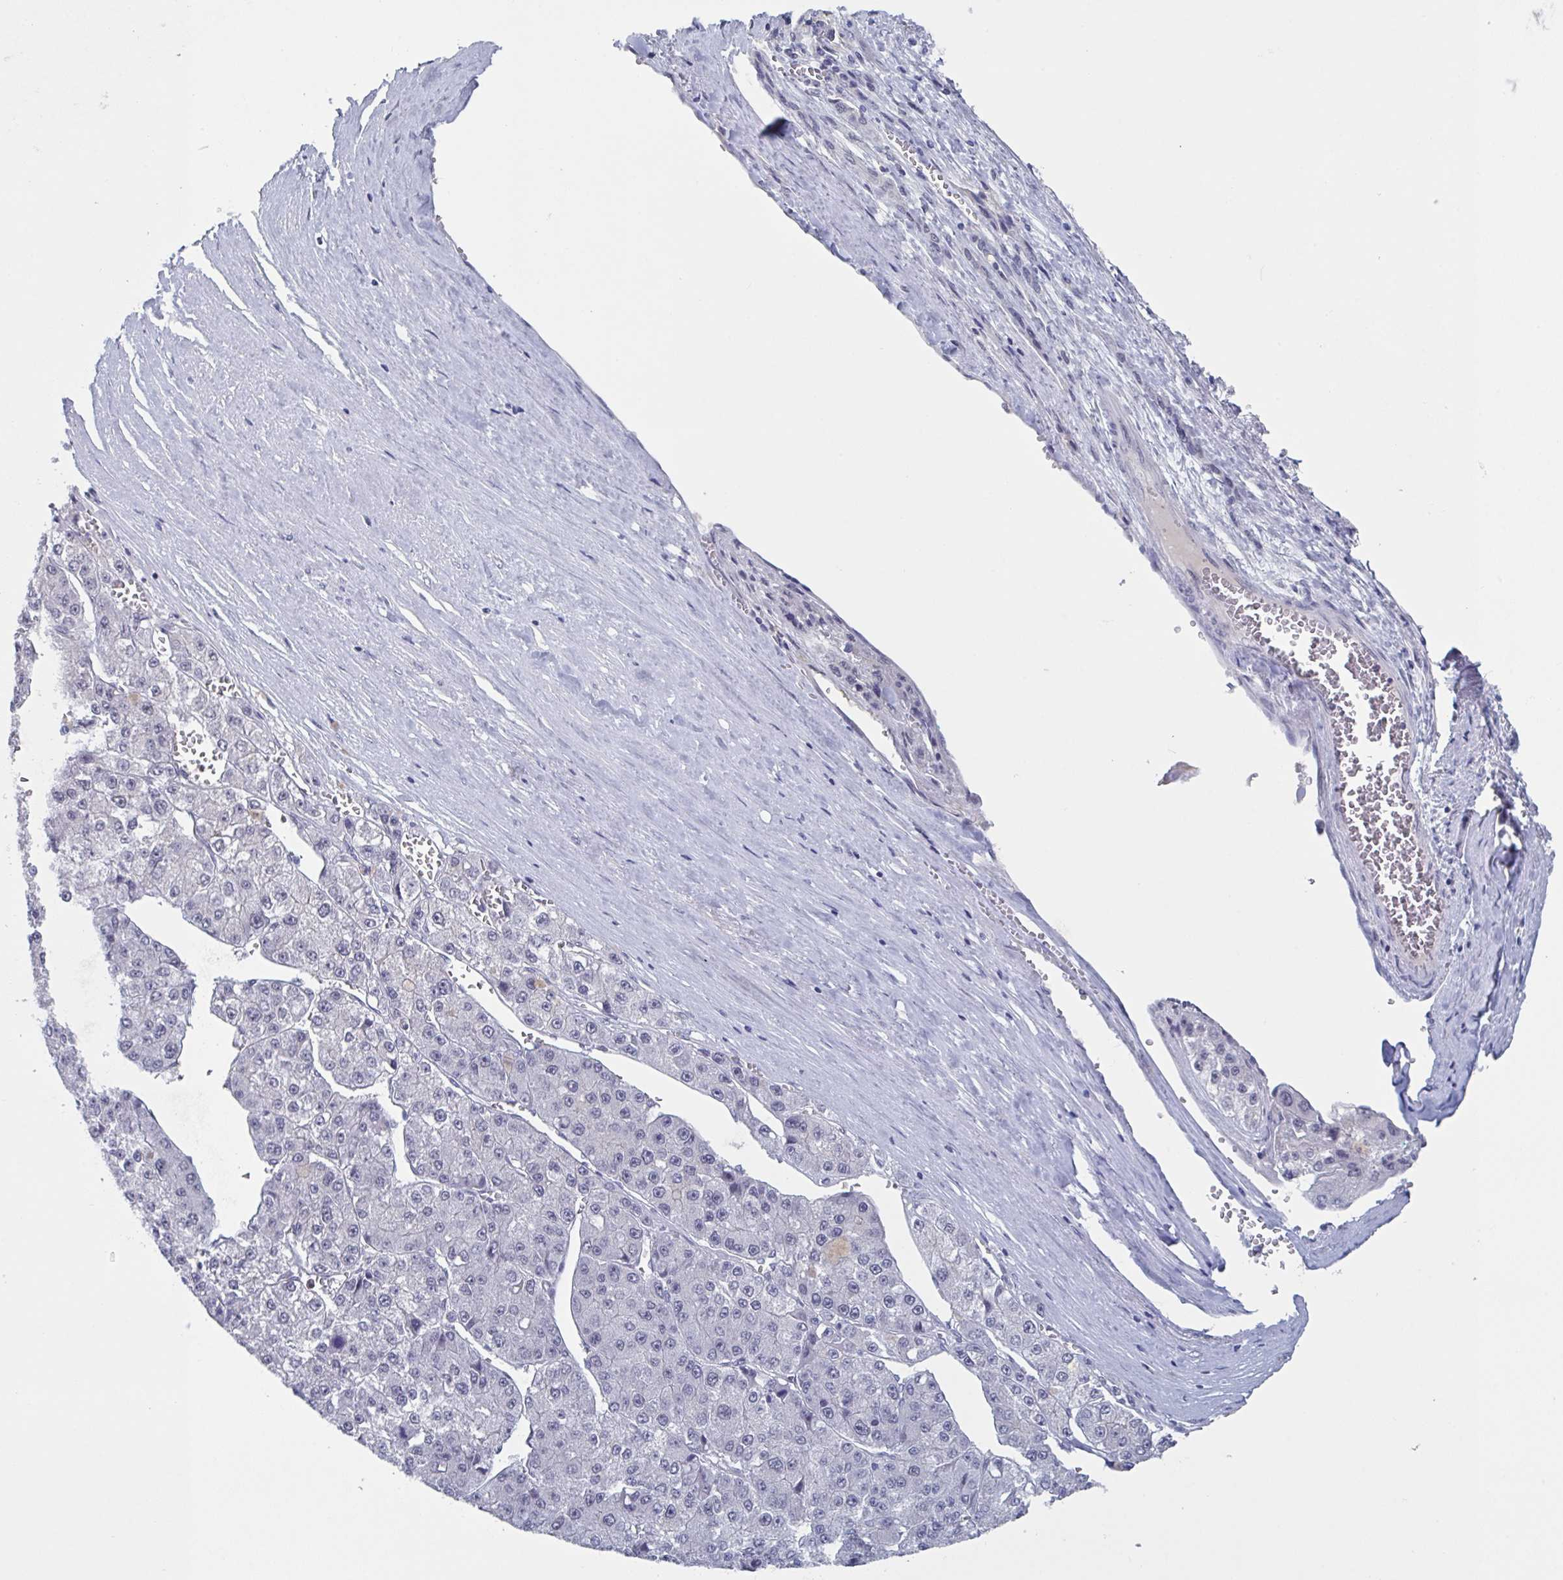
{"staining": {"intensity": "negative", "quantity": "none", "location": "none"}, "tissue": "liver cancer", "cell_type": "Tumor cells", "image_type": "cancer", "snomed": [{"axis": "morphology", "description": "Carcinoma, Hepatocellular, NOS"}, {"axis": "topography", "description": "Liver"}], "caption": "Micrograph shows no significant protein expression in tumor cells of liver cancer.", "gene": "KDM4D", "patient": {"sex": "female", "age": 73}}